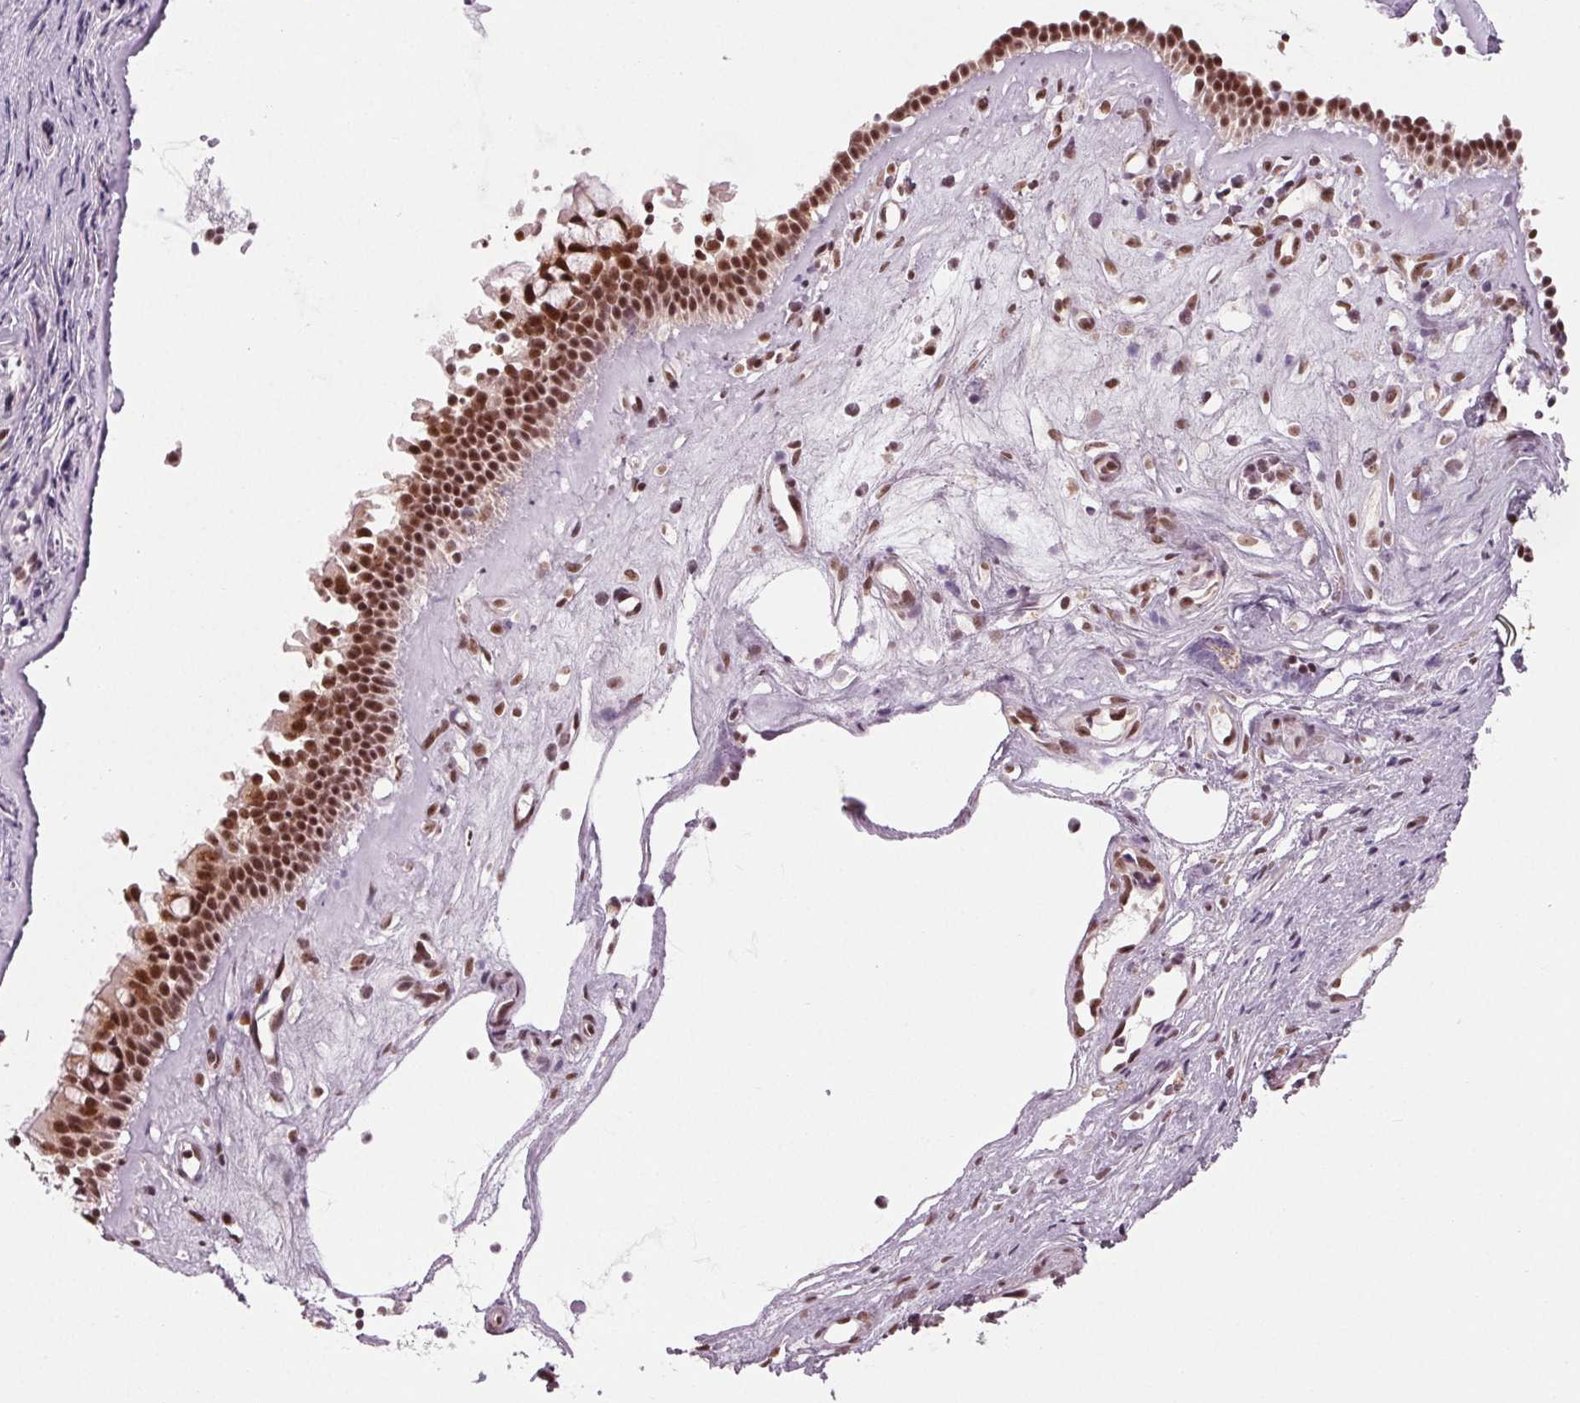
{"staining": {"intensity": "strong", "quantity": ">75%", "location": "nuclear"}, "tissue": "nasopharynx", "cell_type": "Respiratory epithelial cells", "image_type": "normal", "snomed": [{"axis": "morphology", "description": "Normal tissue, NOS"}, {"axis": "topography", "description": "Nasopharynx"}], "caption": "Immunohistochemistry photomicrograph of unremarkable human nasopharynx stained for a protein (brown), which shows high levels of strong nuclear positivity in approximately >75% of respiratory epithelial cells.", "gene": "DDX41", "patient": {"sex": "female", "age": 52}}